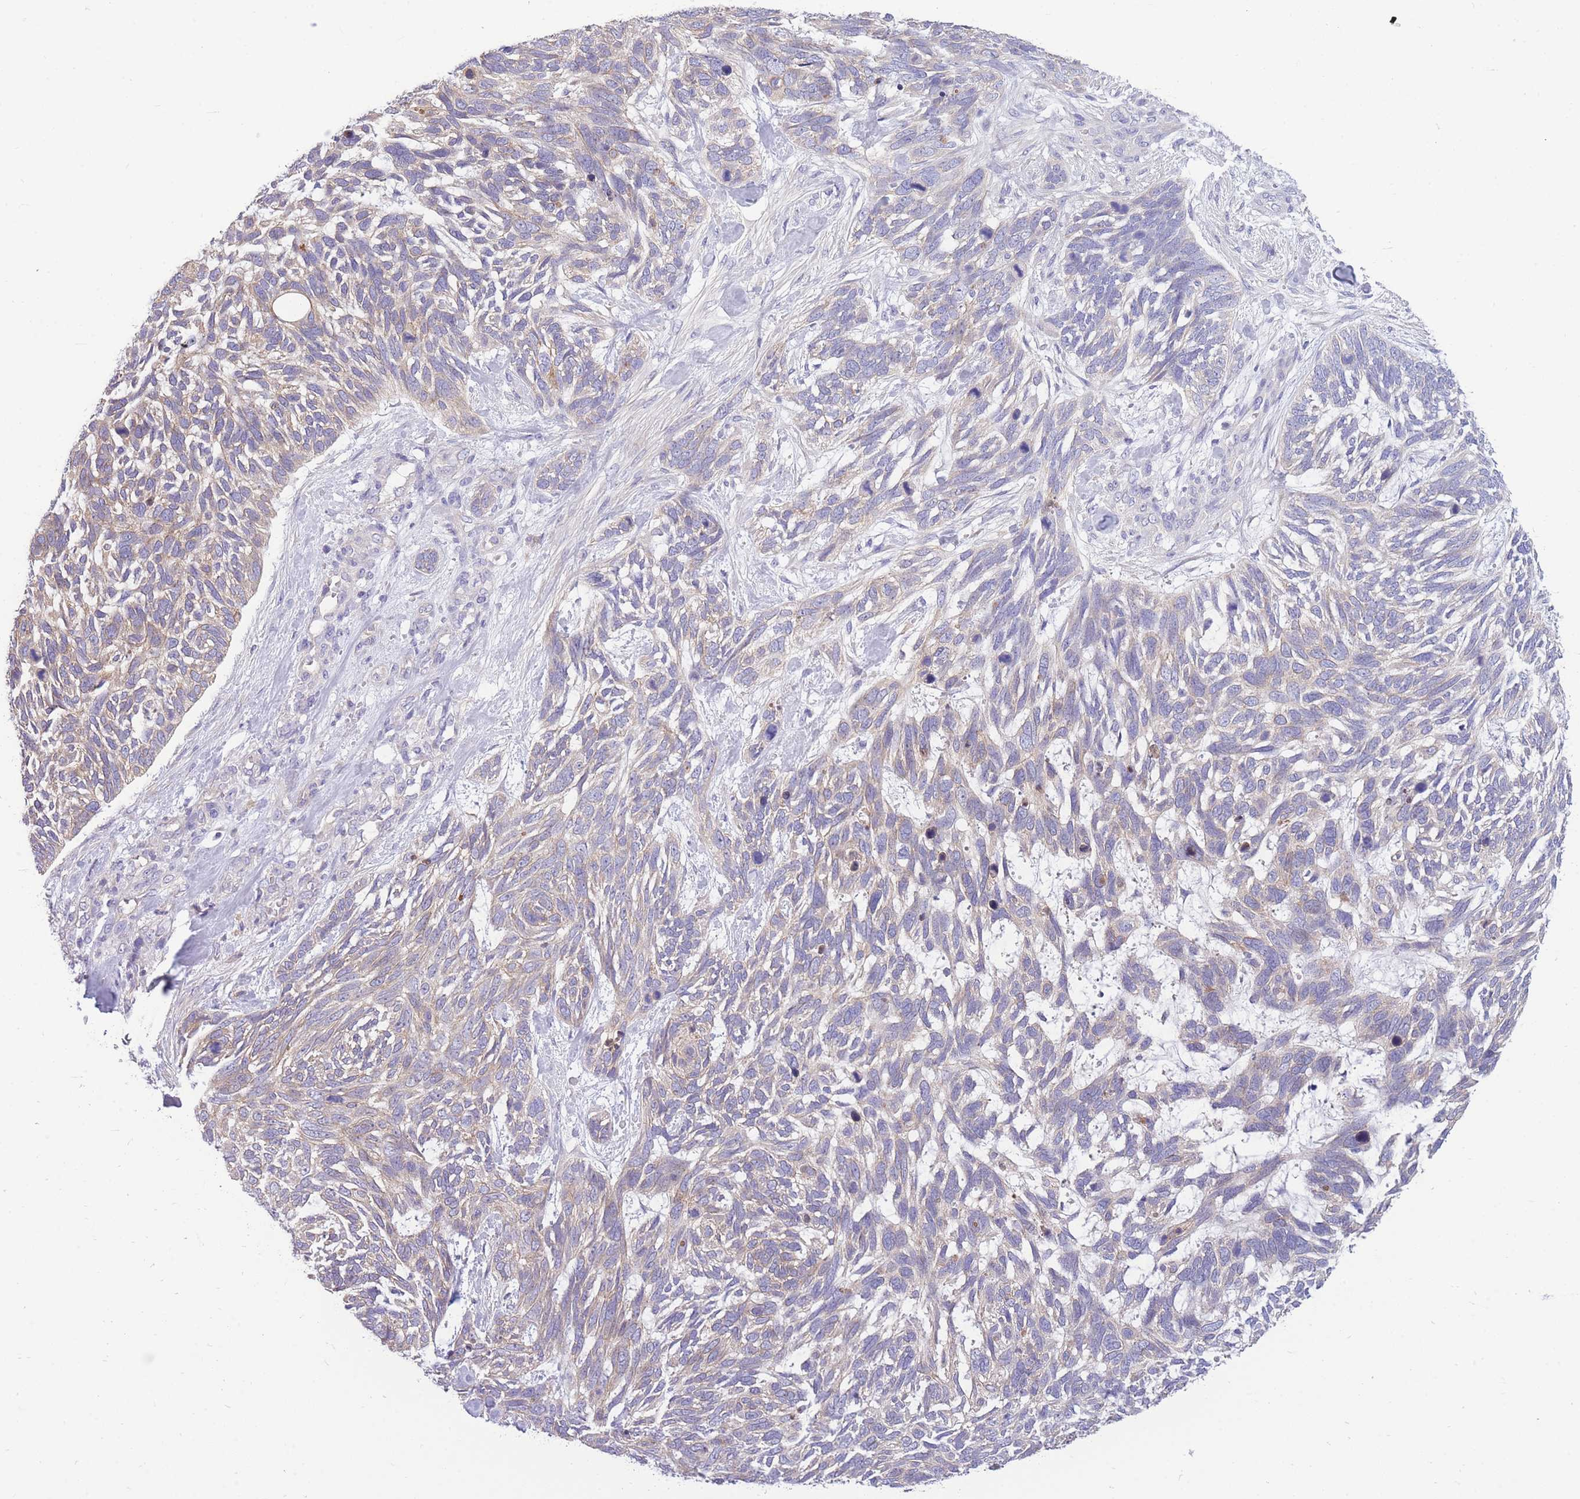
{"staining": {"intensity": "weak", "quantity": "<25%", "location": "cytoplasmic/membranous"}, "tissue": "skin cancer", "cell_type": "Tumor cells", "image_type": "cancer", "snomed": [{"axis": "morphology", "description": "Basal cell carcinoma"}, {"axis": "topography", "description": "Skin"}], "caption": "IHC photomicrograph of neoplastic tissue: human basal cell carcinoma (skin) stained with DAB (3,3'-diaminobenzidine) reveals no significant protein staining in tumor cells. (Stains: DAB immunohistochemistry (IHC) with hematoxylin counter stain, Microscopy: brightfield microscopy at high magnification).", "gene": "OR5T1", "patient": {"sex": "male", "age": 88}}